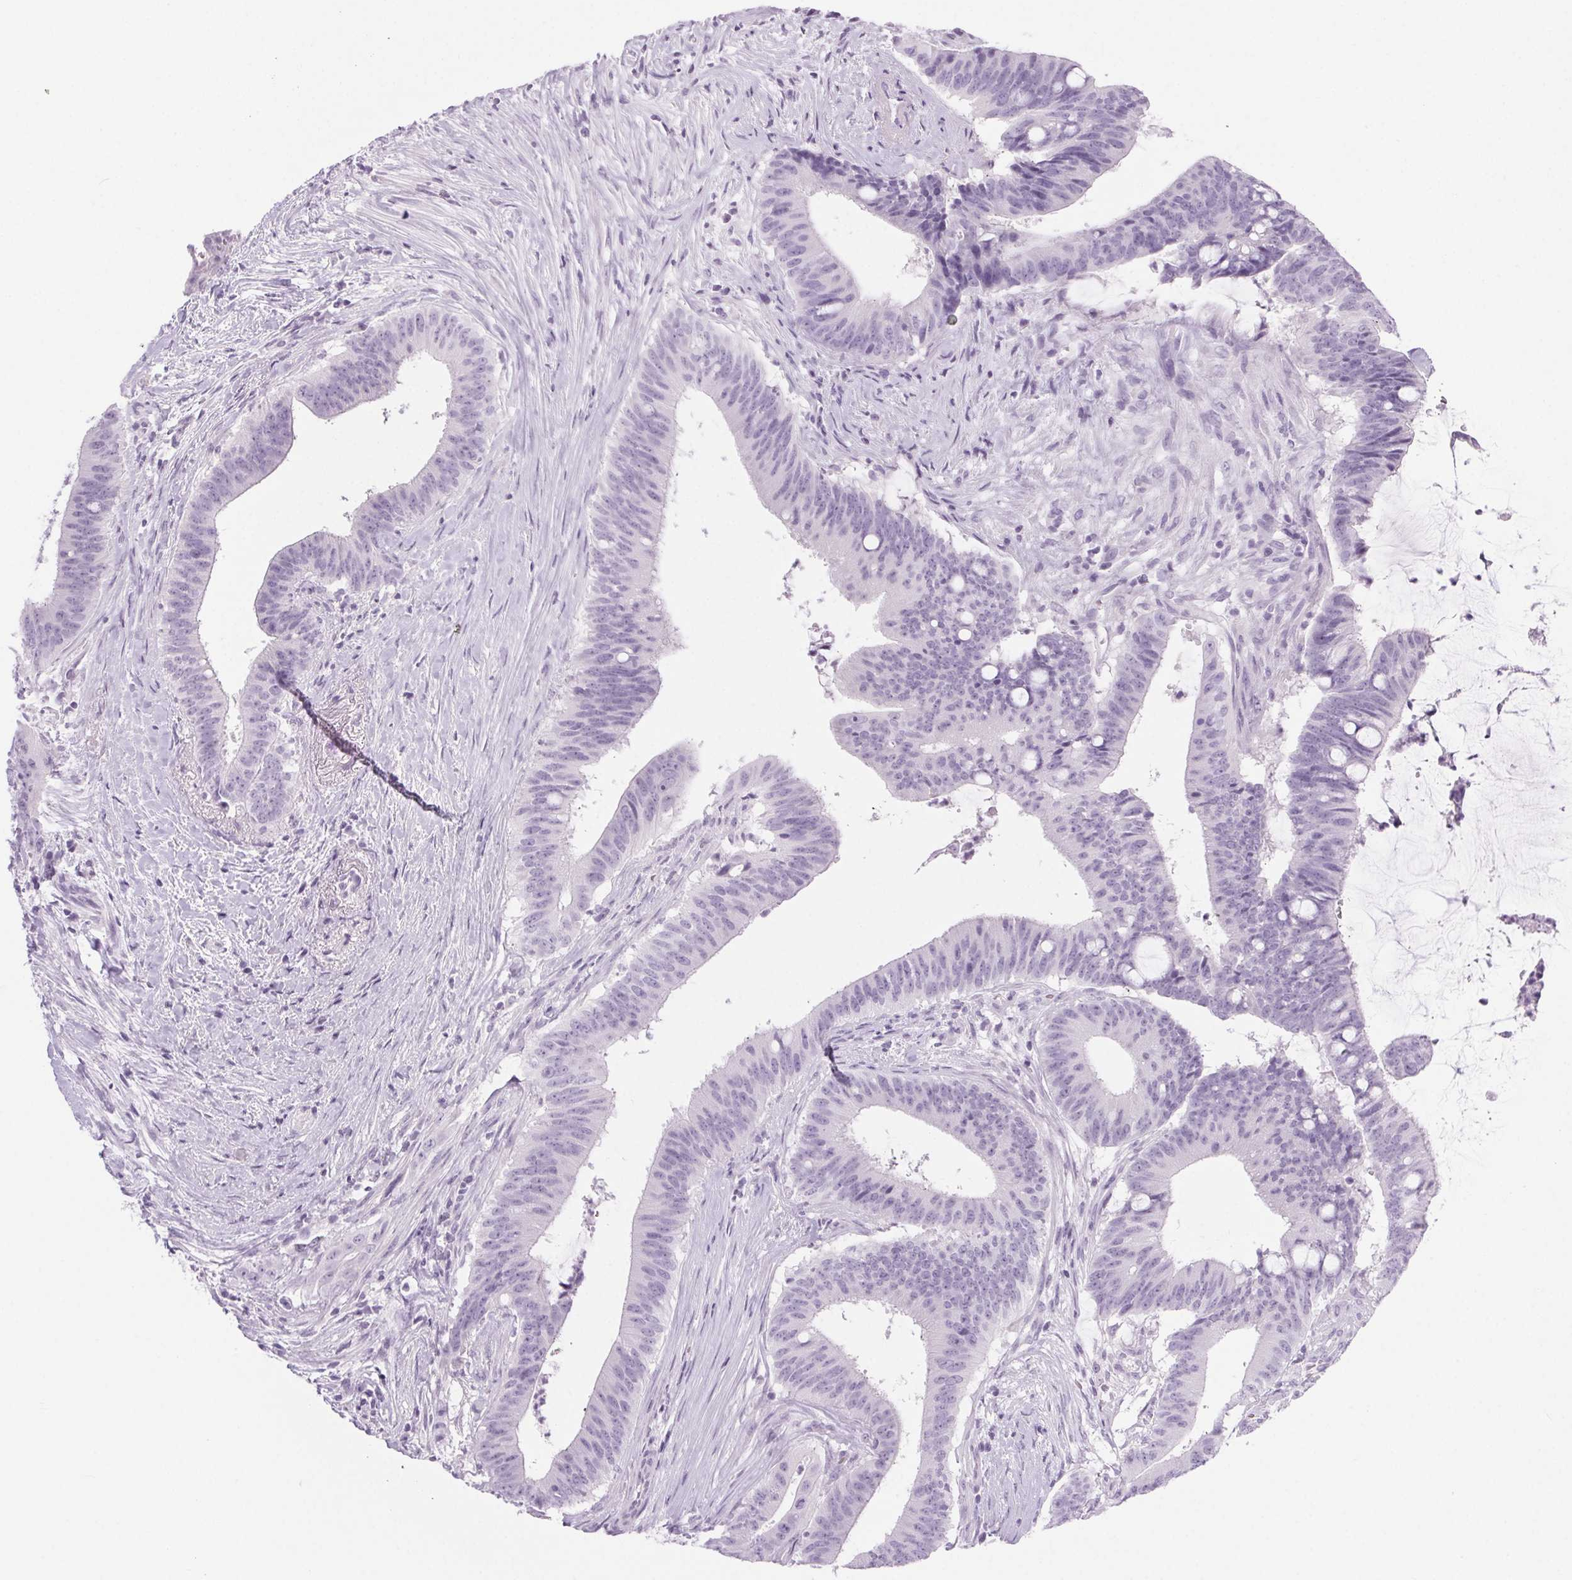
{"staining": {"intensity": "negative", "quantity": "none", "location": "none"}, "tissue": "colorectal cancer", "cell_type": "Tumor cells", "image_type": "cancer", "snomed": [{"axis": "morphology", "description": "Adenocarcinoma, NOS"}, {"axis": "topography", "description": "Colon"}], "caption": "High power microscopy image of an immunohistochemistry image of colorectal cancer (adenocarcinoma), revealing no significant positivity in tumor cells.", "gene": "LRP2", "patient": {"sex": "female", "age": 43}}